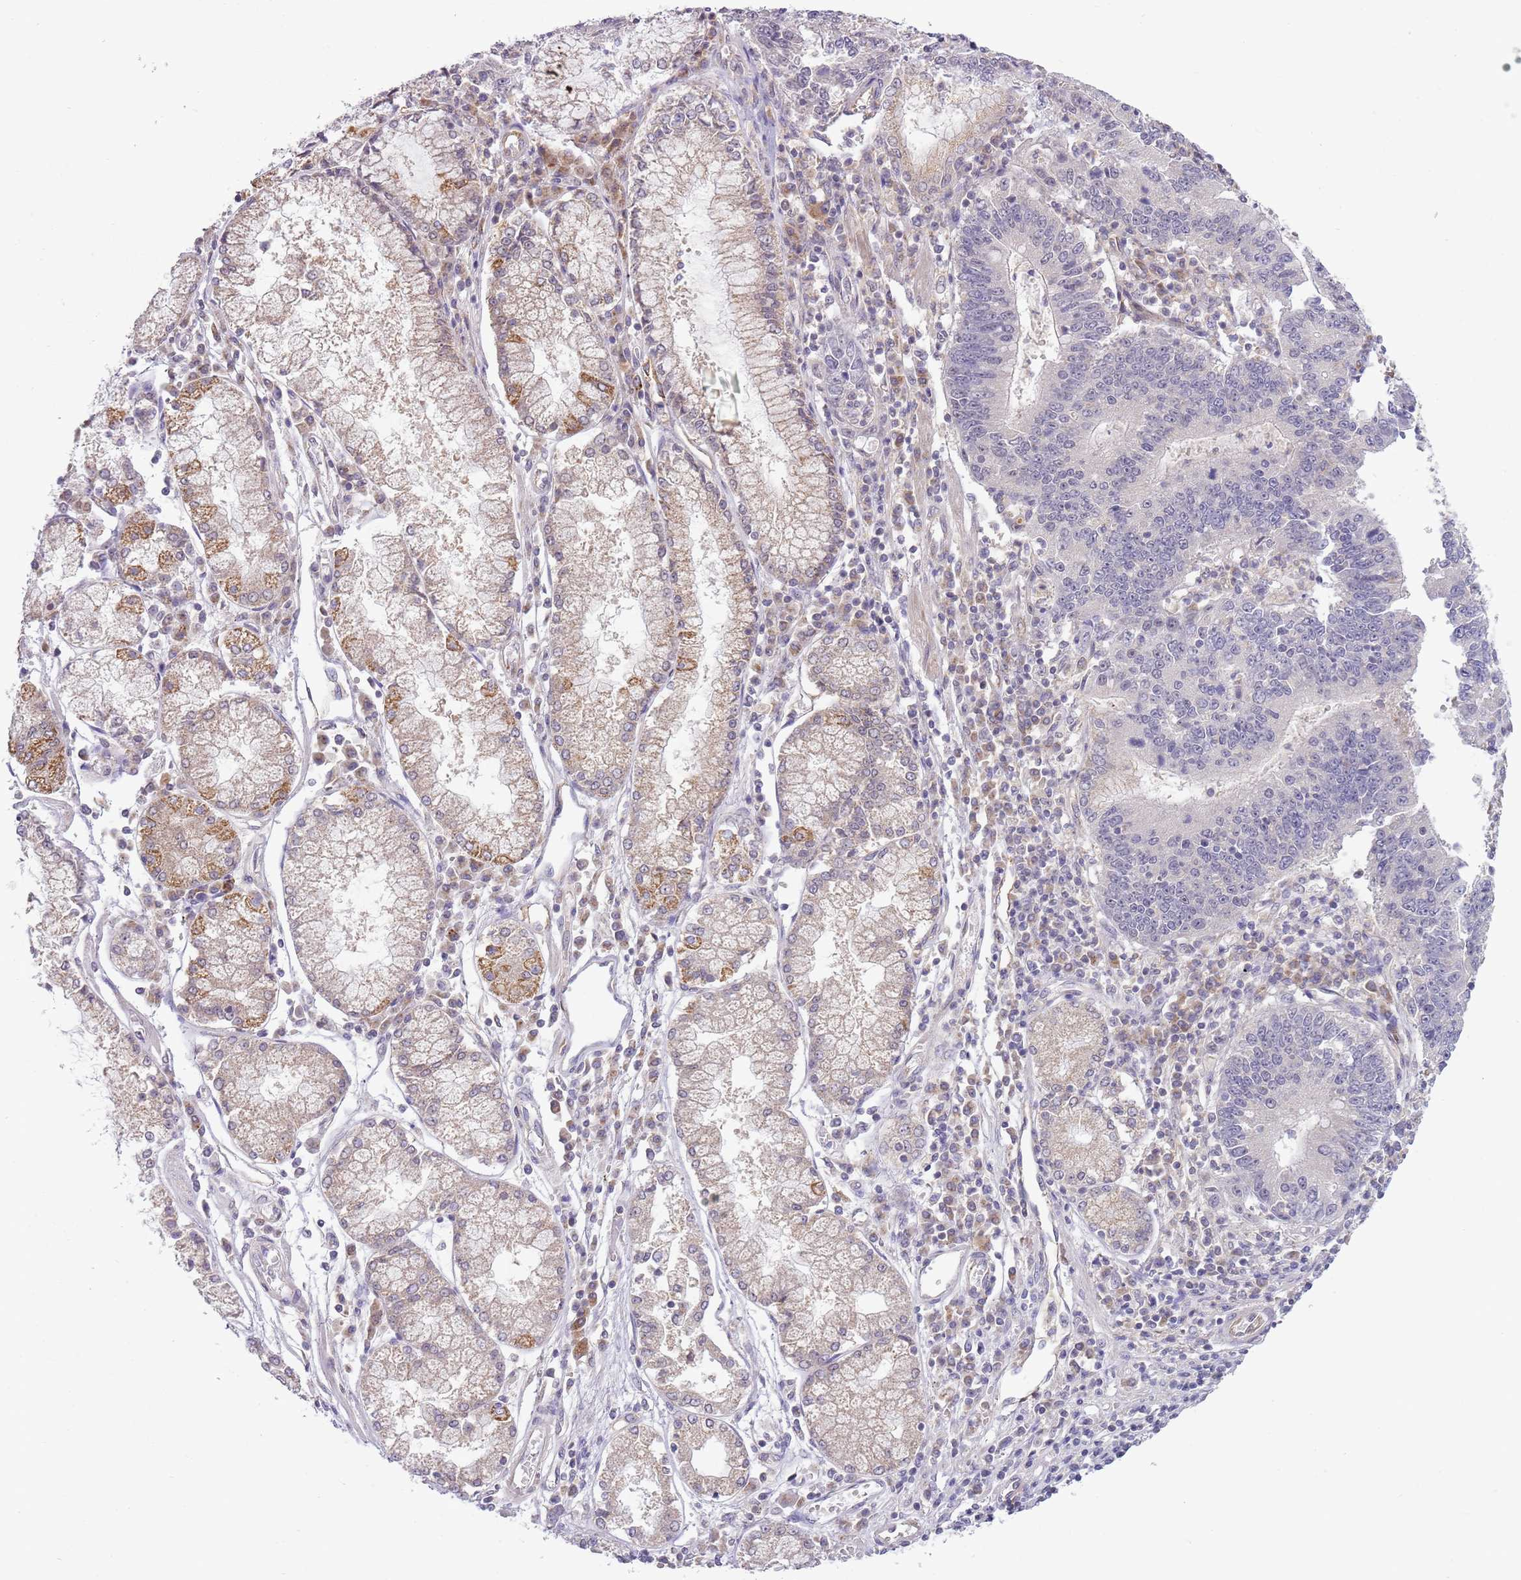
{"staining": {"intensity": "negative", "quantity": "none", "location": "none"}, "tissue": "stomach cancer", "cell_type": "Tumor cells", "image_type": "cancer", "snomed": [{"axis": "morphology", "description": "Adenocarcinoma, NOS"}, {"axis": "topography", "description": "Stomach"}], "caption": "There is no significant staining in tumor cells of stomach adenocarcinoma.", "gene": "SKOR2", "patient": {"sex": "male", "age": 59}}